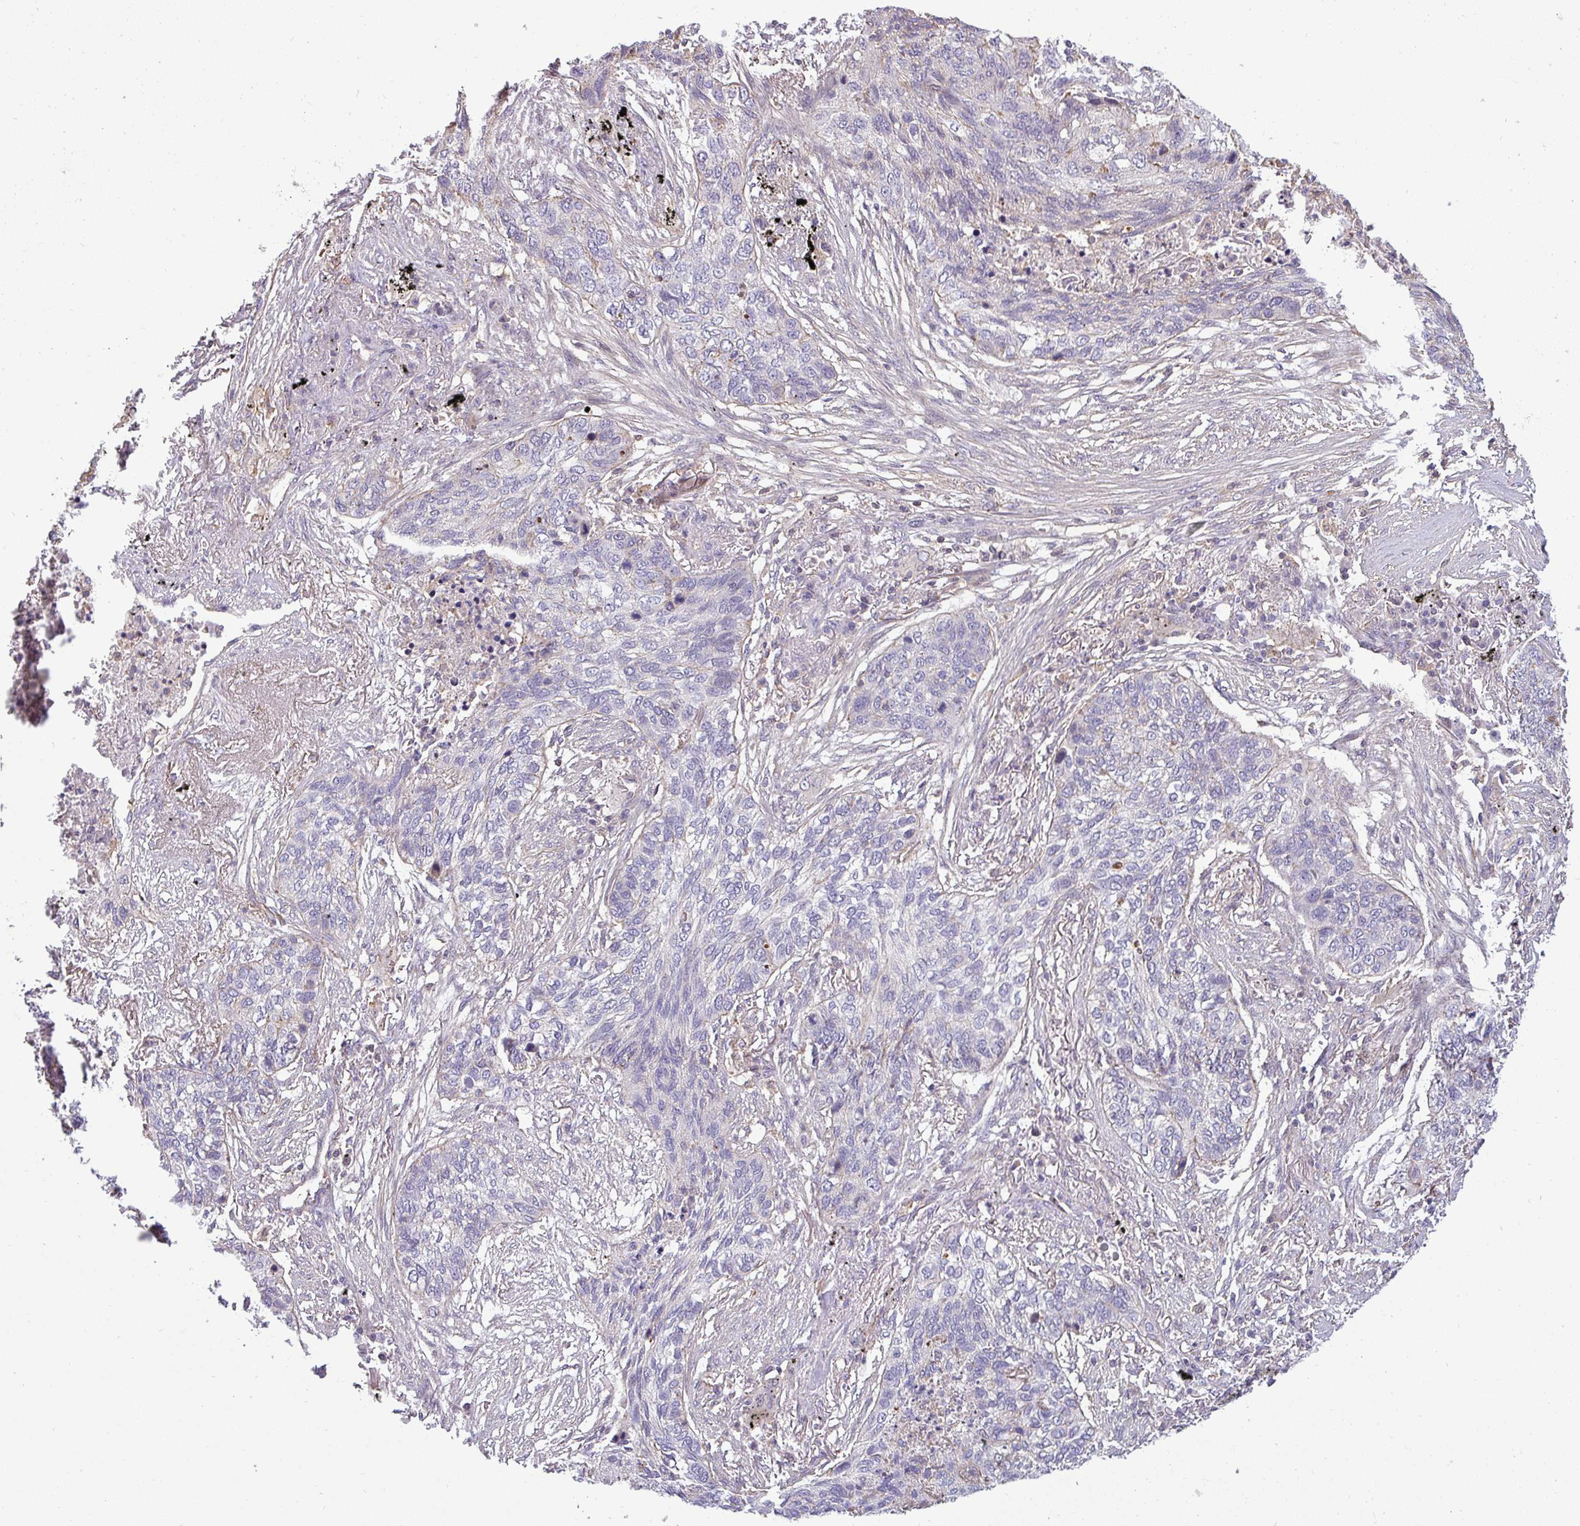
{"staining": {"intensity": "negative", "quantity": "none", "location": "none"}, "tissue": "lung cancer", "cell_type": "Tumor cells", "image_type": "cancer", "snomed": [{"axis": "morphology", "description": "Squamous cell carcinoma, NOS"}, {"axis": "topography", "description": "Lung"}], "caption": "Immunohistochemistry image of human lung cancer (squamous cell carcinoma) stained for a protein (brown), which shows no staining in tumor cells.", "gene": "ZNF835", "patient": {"sex": "female", "age": 63}}